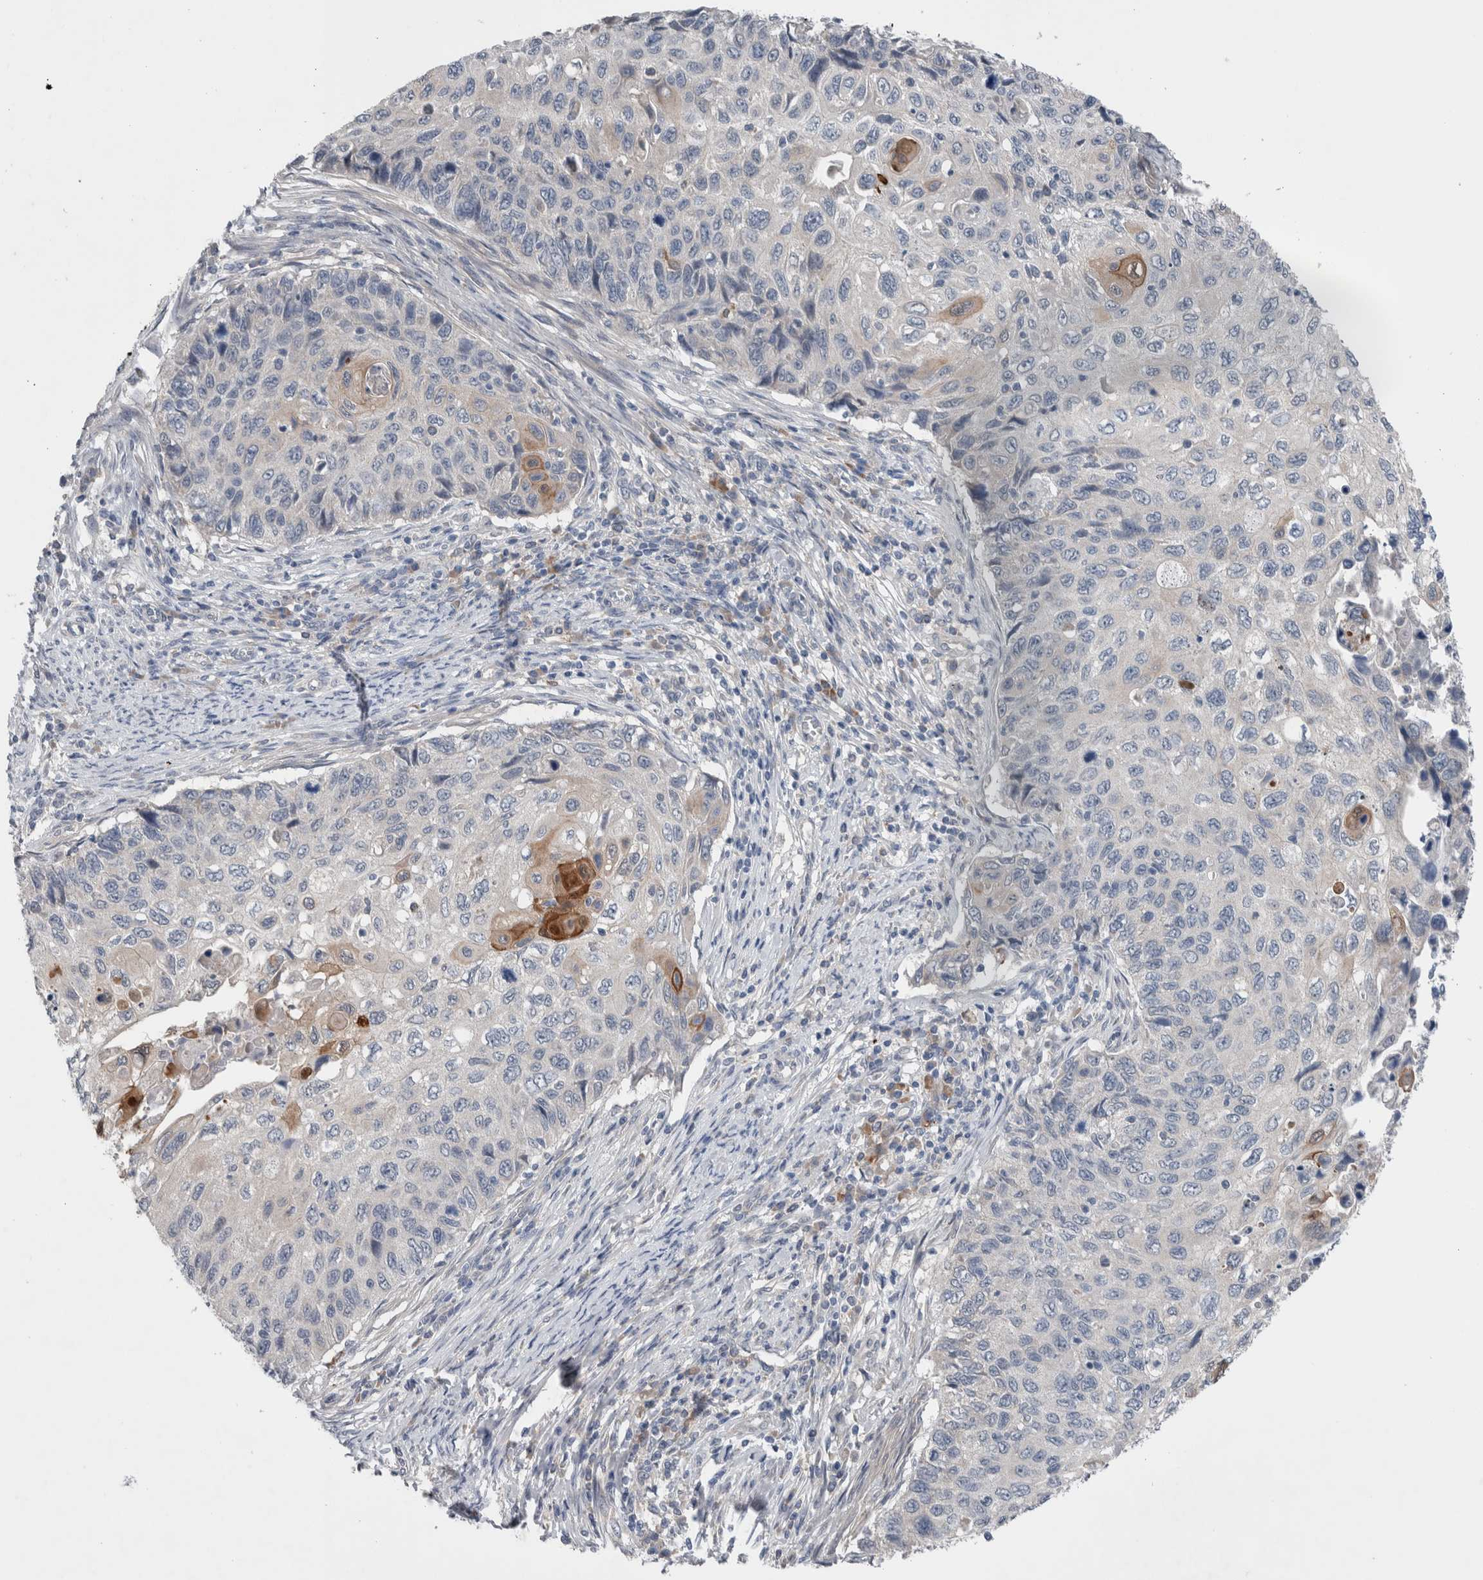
{"staining": {"intensity": "moderate", "quantity": "<25%", "location": "cytoplasmic/membranous"}, "tissue": "cervical cancer", "cell_type": "Tumor cells", "image_type": "cancer", "snomed": [{"axis": "morphology", "description": "Squamous cell carcinoma, NOS"}, {"axis": "topography", "description": "Cervix"}], "caption": "An image showing moderate cytoplasmic/membranous positivity in about <25% of tumor cells in cervical cancer (squamous cell carcinoma), as visualized by brown immunohistochemical staining.", "gene": "CRNN", "patient": {"sex": "female", "age": 70}}